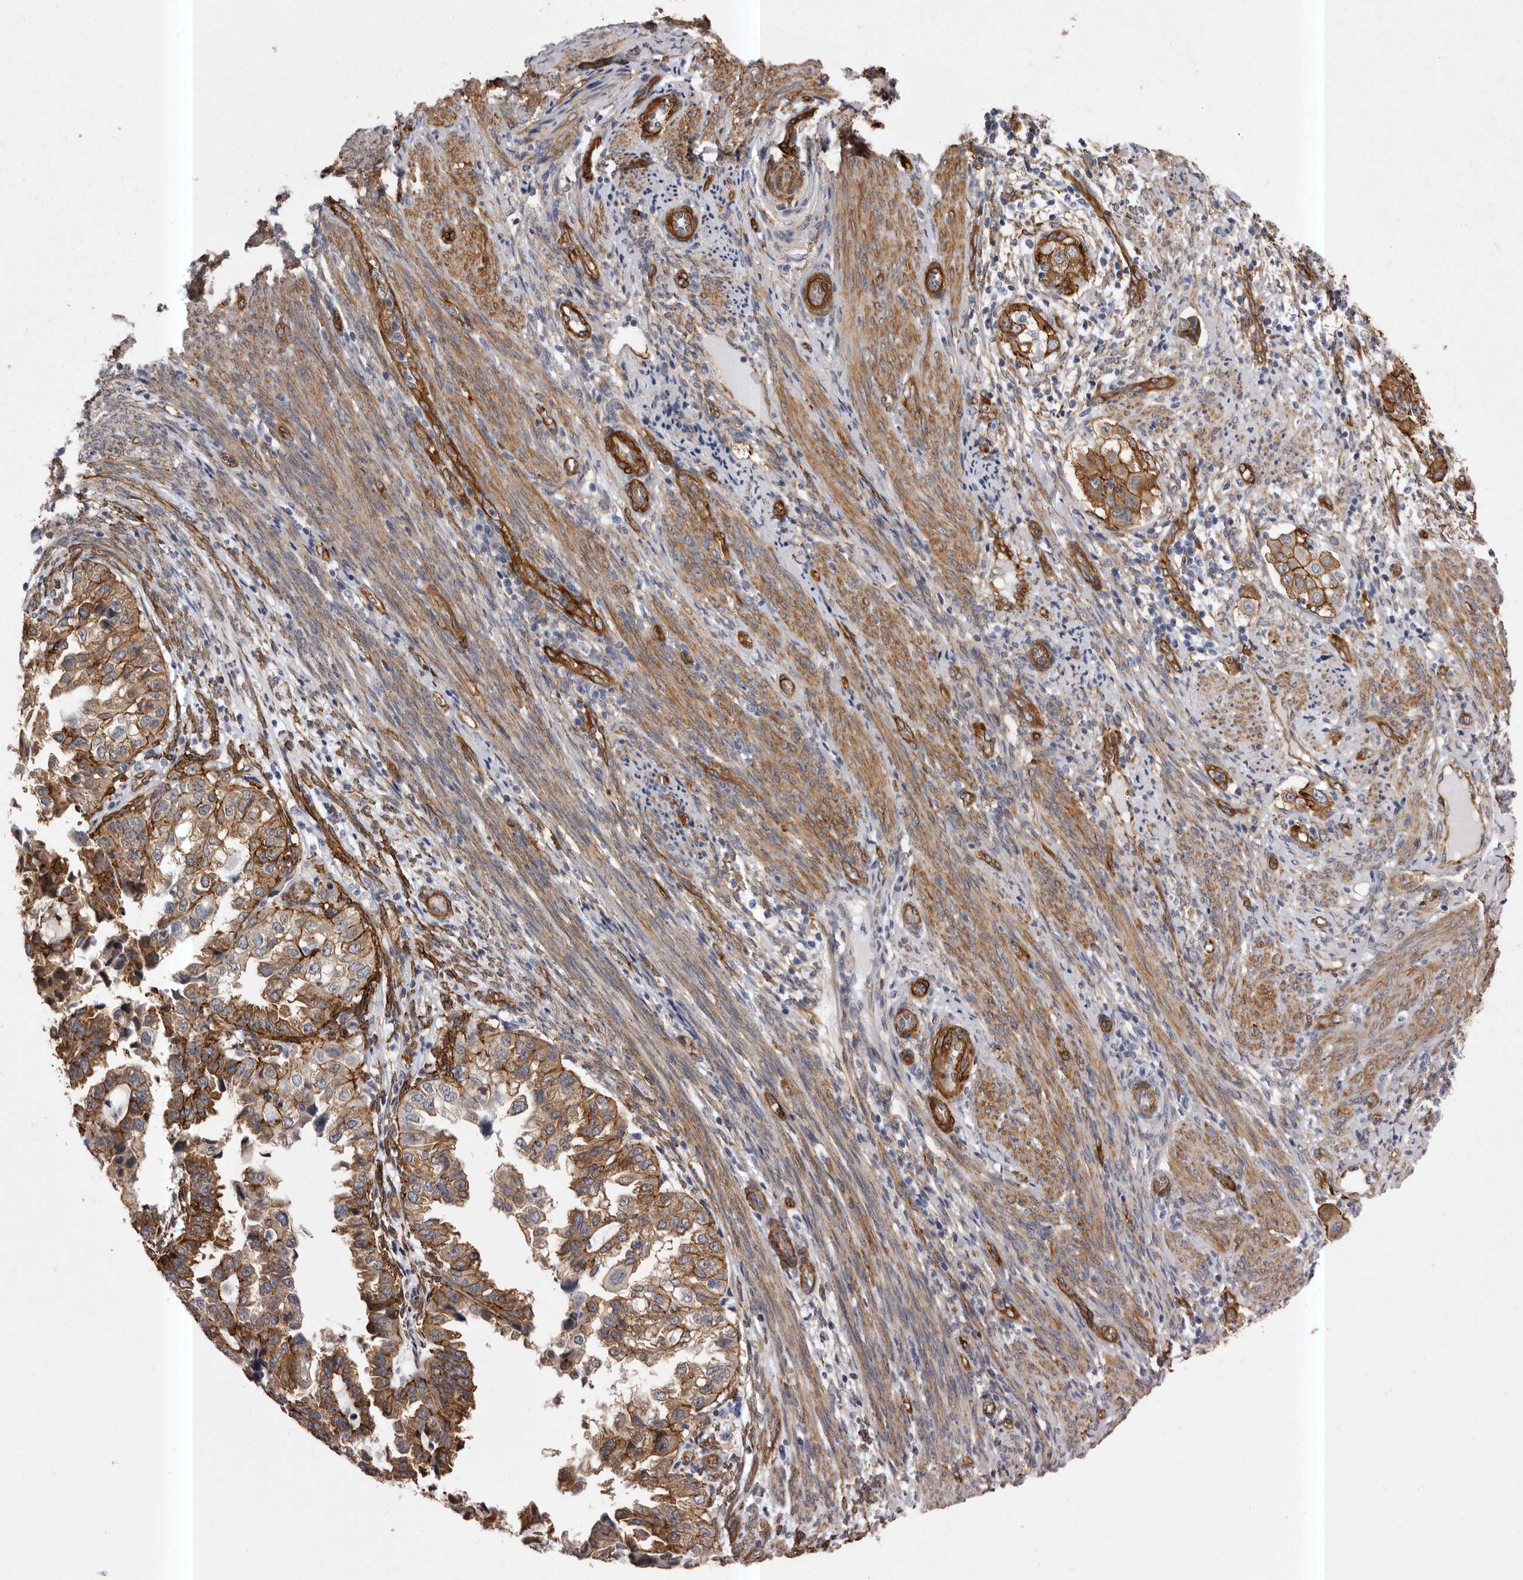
{"staining": {"intensity": "moderate", "quantity": ">75%", "location": "cytoplasmic/membranous"}, "tissue": "endometrial cancer", "cell_type": "Tumor cells", "image_type": "cancer", "snomed": [{"axis": "morphology", "description": "Adenocarcinoma, NOS"}, {"axis": "topography", "description": "Endometrium"}], "caption": "Protein expression analysis of endometrial cancer exhibits moderate cytoplasmic/membranous positivity in approximately >75% of tumor cells. (DAB (3,3'-diaminobenzidine) IHC, brown staining for protein, blue staining for nuclei).", "gene": "ENAH", "patient": {"sex": "female", "age": 85}}